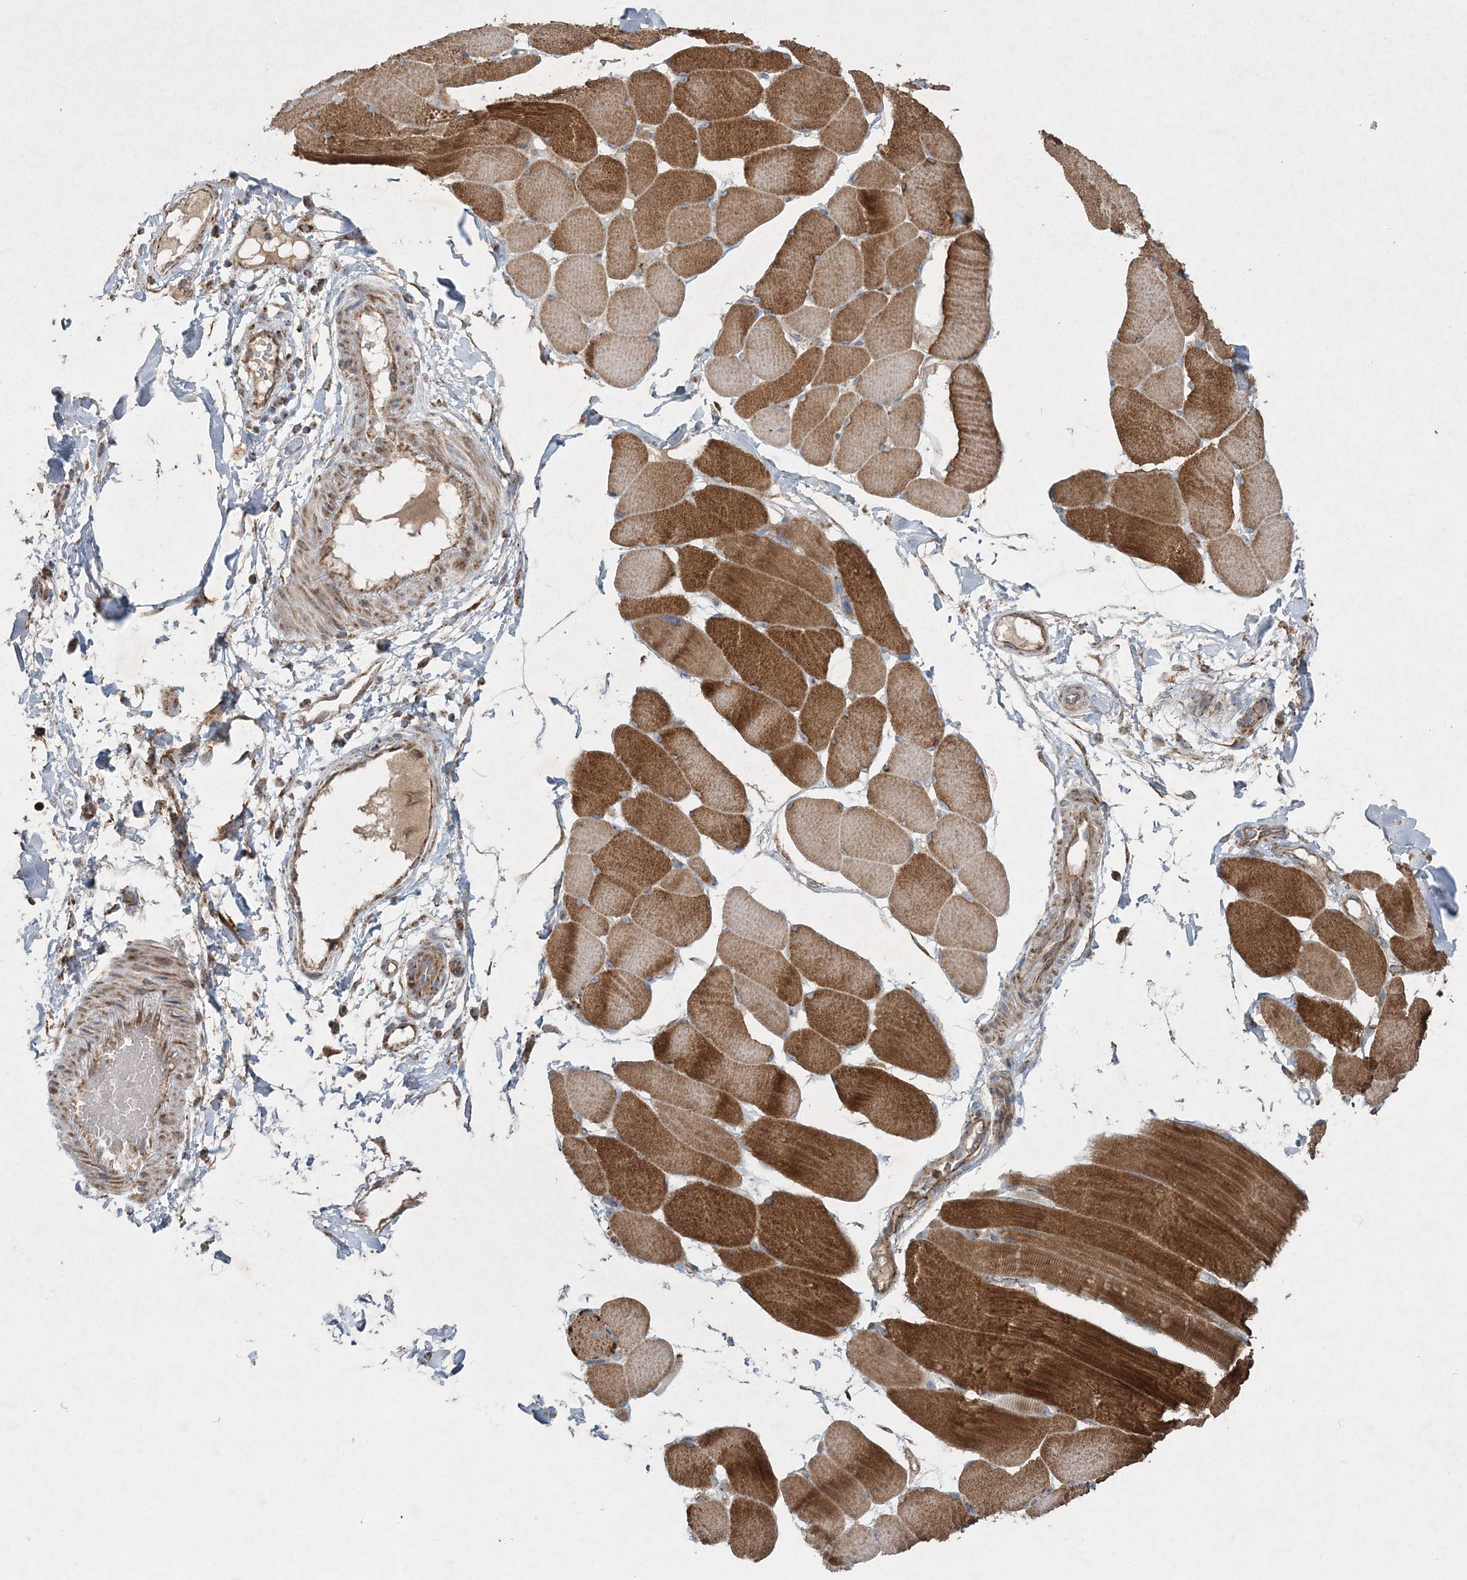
{"staining": {"intensity": "strong", "quantity": "25%-75%", "location": "cytoplasmic/membranous"}, "tissue": "skeletal muscle", "cell_type": "Myocytes", "image_type": "normal", "snomed": [{"axis": "morphology", "description": "Normal tissue, NOS"}, {"axis": "topography", "description": "Skin"}, {"axis": "topography", "description": "Skeletal muscle"}], "caption": "This is an image of immunohistochemistry (IHC) staining of benign skeletal muscle, which shows strong expression in the cytoplasmic/membranous of myocytes.", "gene": "LRPPRC", "patient": {"sex": "male", "age": 83}}